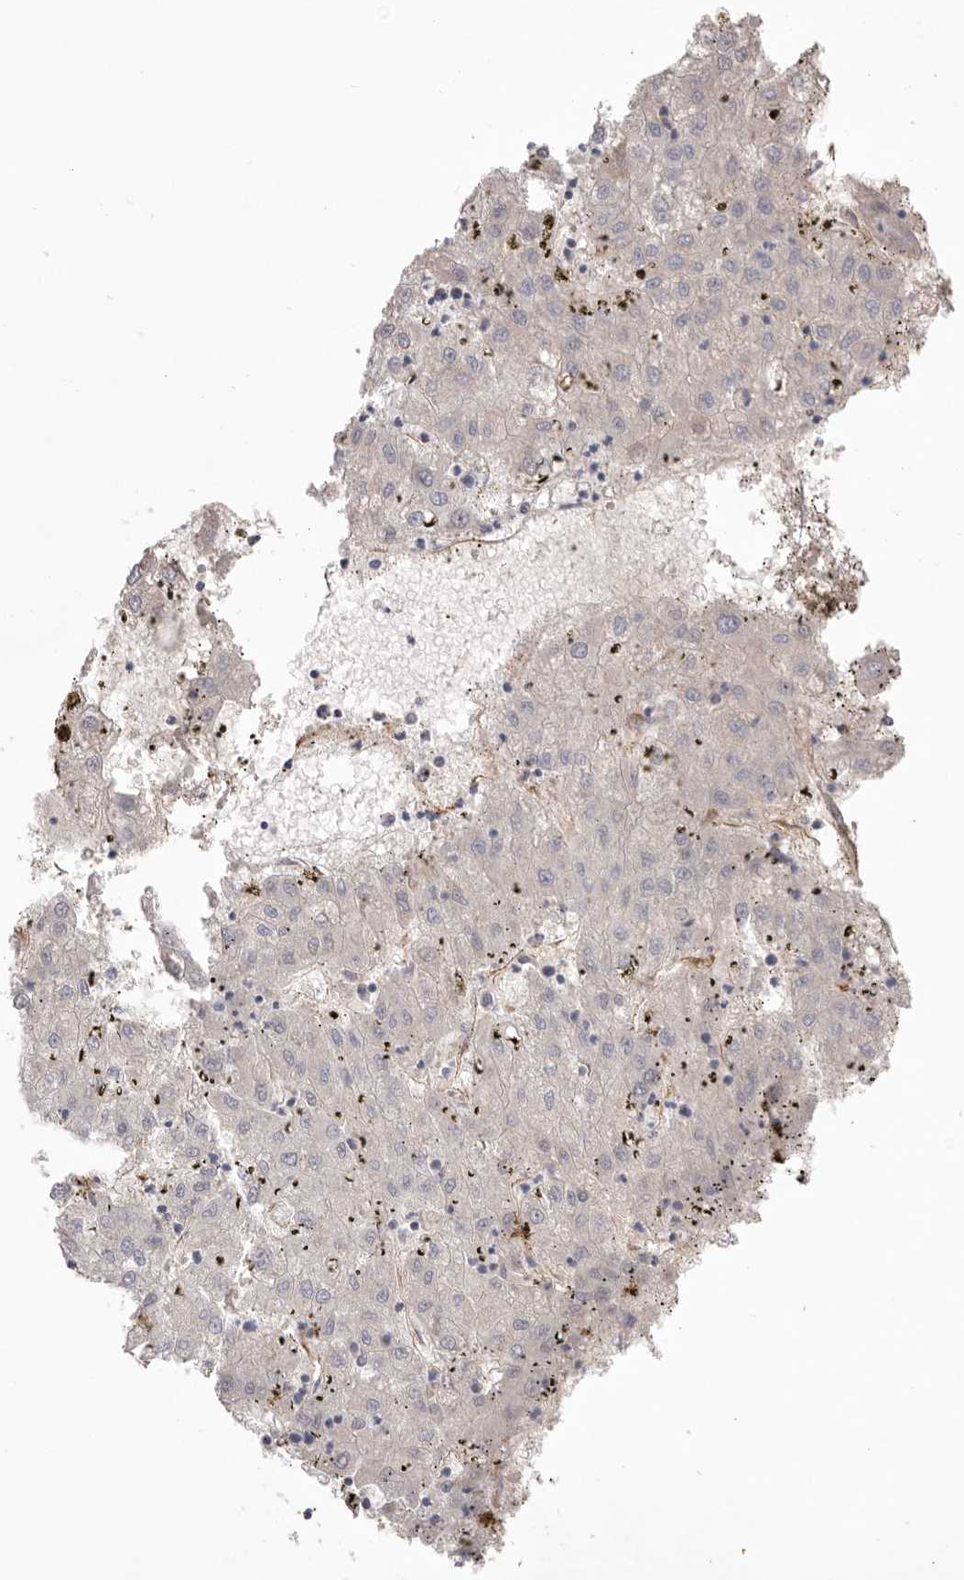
{"staining": {"intensity": "negative", "quantity": "none", "location": "none"}, "tissue": "liver cancer", "cell_type": "Tumor cells", "image_type": "cancer", "snomed": [{"axis": "morphology", "description": "Carcinoma, Hepatocellular, NOS"}, {"axis": "topography", "description": "Liver"}], "caption": "A histopathology image of human liver hepatocellular carcinoma is negative for staining in tumor cells.", "gene": "LRRC66", "patient": {"sex": "male", "age": 72}}